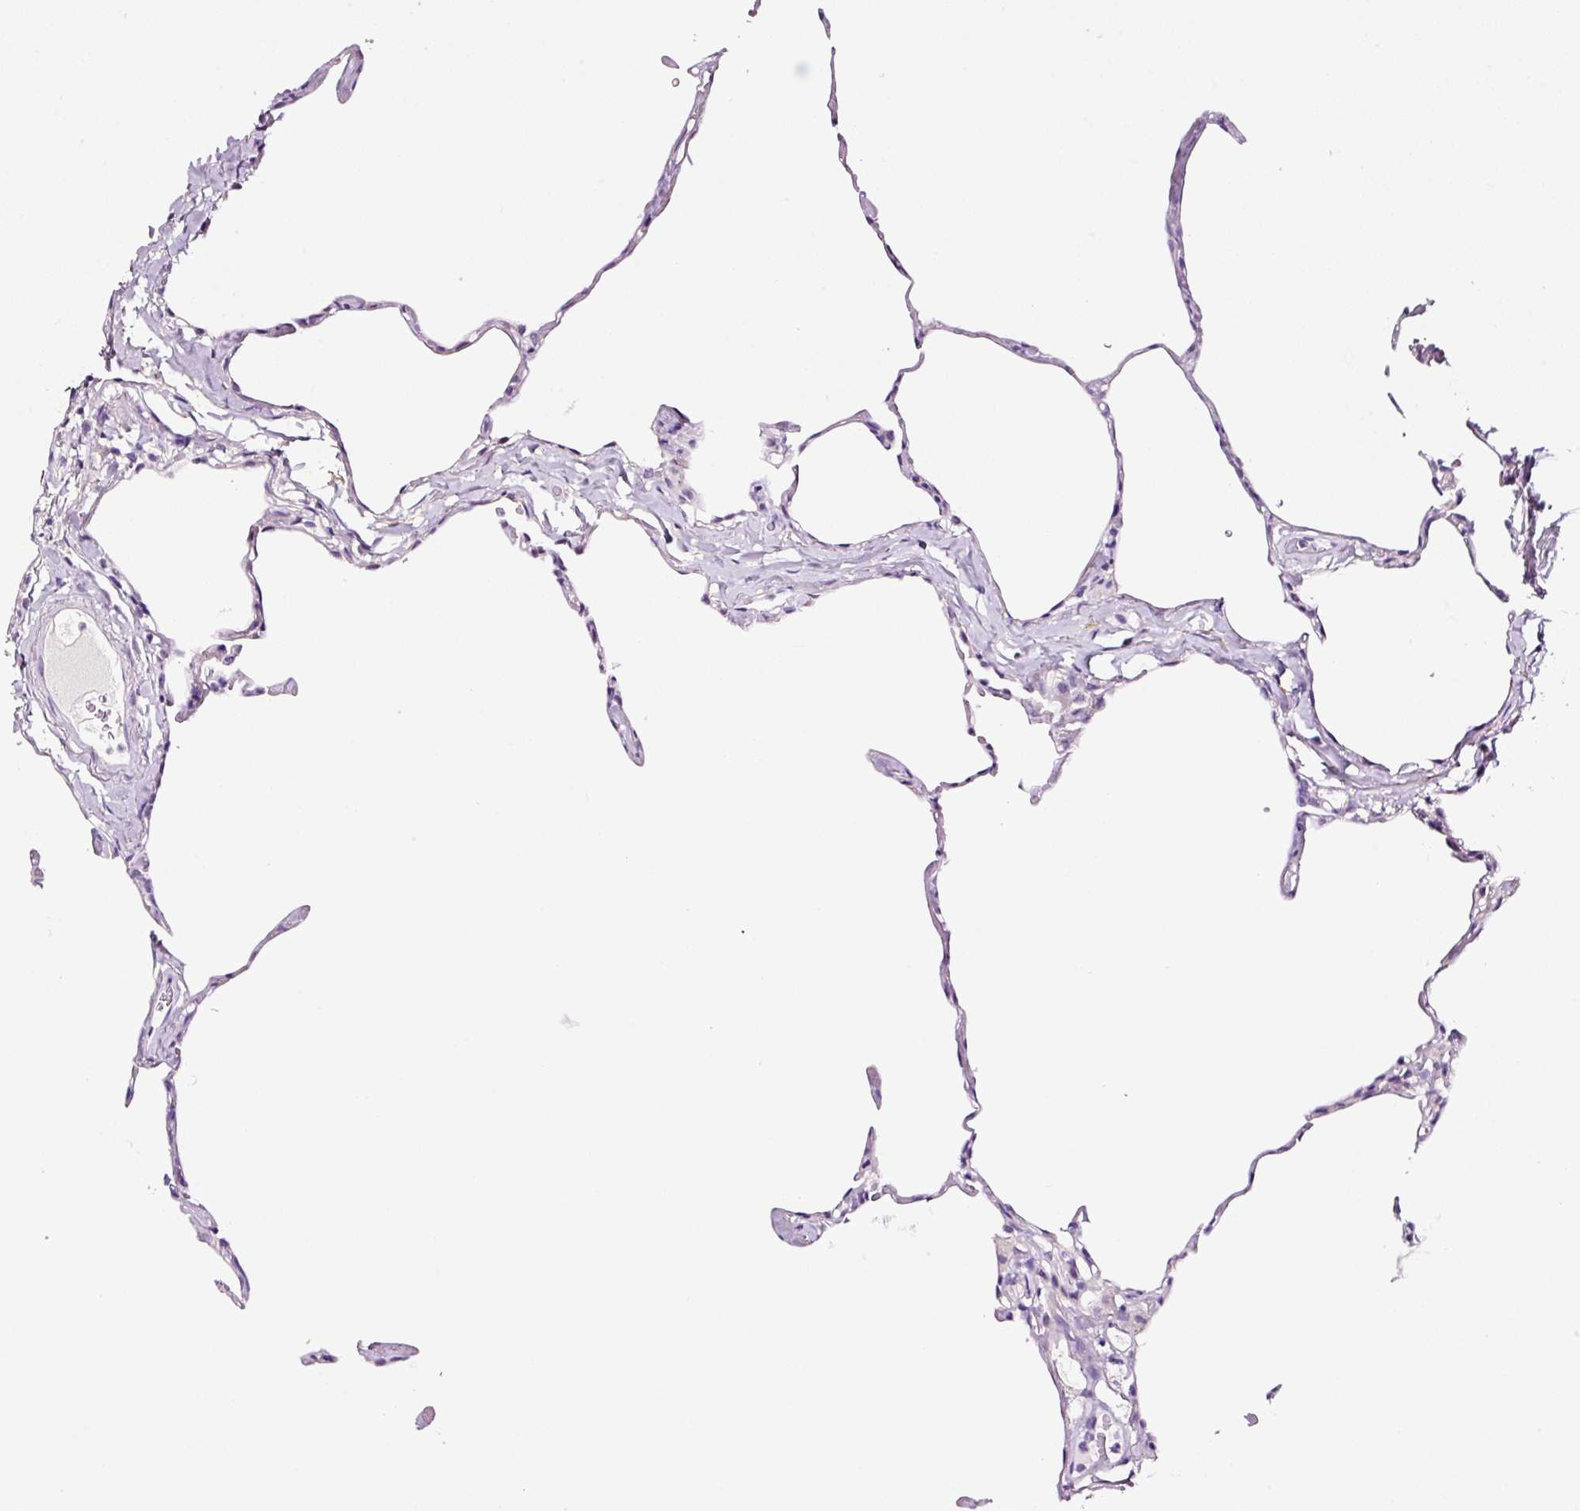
{"staining": {"intensity": "negative", "quantity": "none", "location": "none"}, "tissue": "lung", "cell_type": "Alveolar cells", "image_type": "normal", "snomed": [{"axis": "morphology", "description": "Normal tissue, NOS"}, {"axis": "topography", "description": "Lung"}], "caption": "Immunohistochemistry histopathology image of benign lung: human lung stained with DAB demonstrates no significant protein positivity in alveolar cells. (Brightfield microscopy of DAB IHC at high magnification).", "gene": "PAM", "patient": {"sex": "male", "age": 65}}